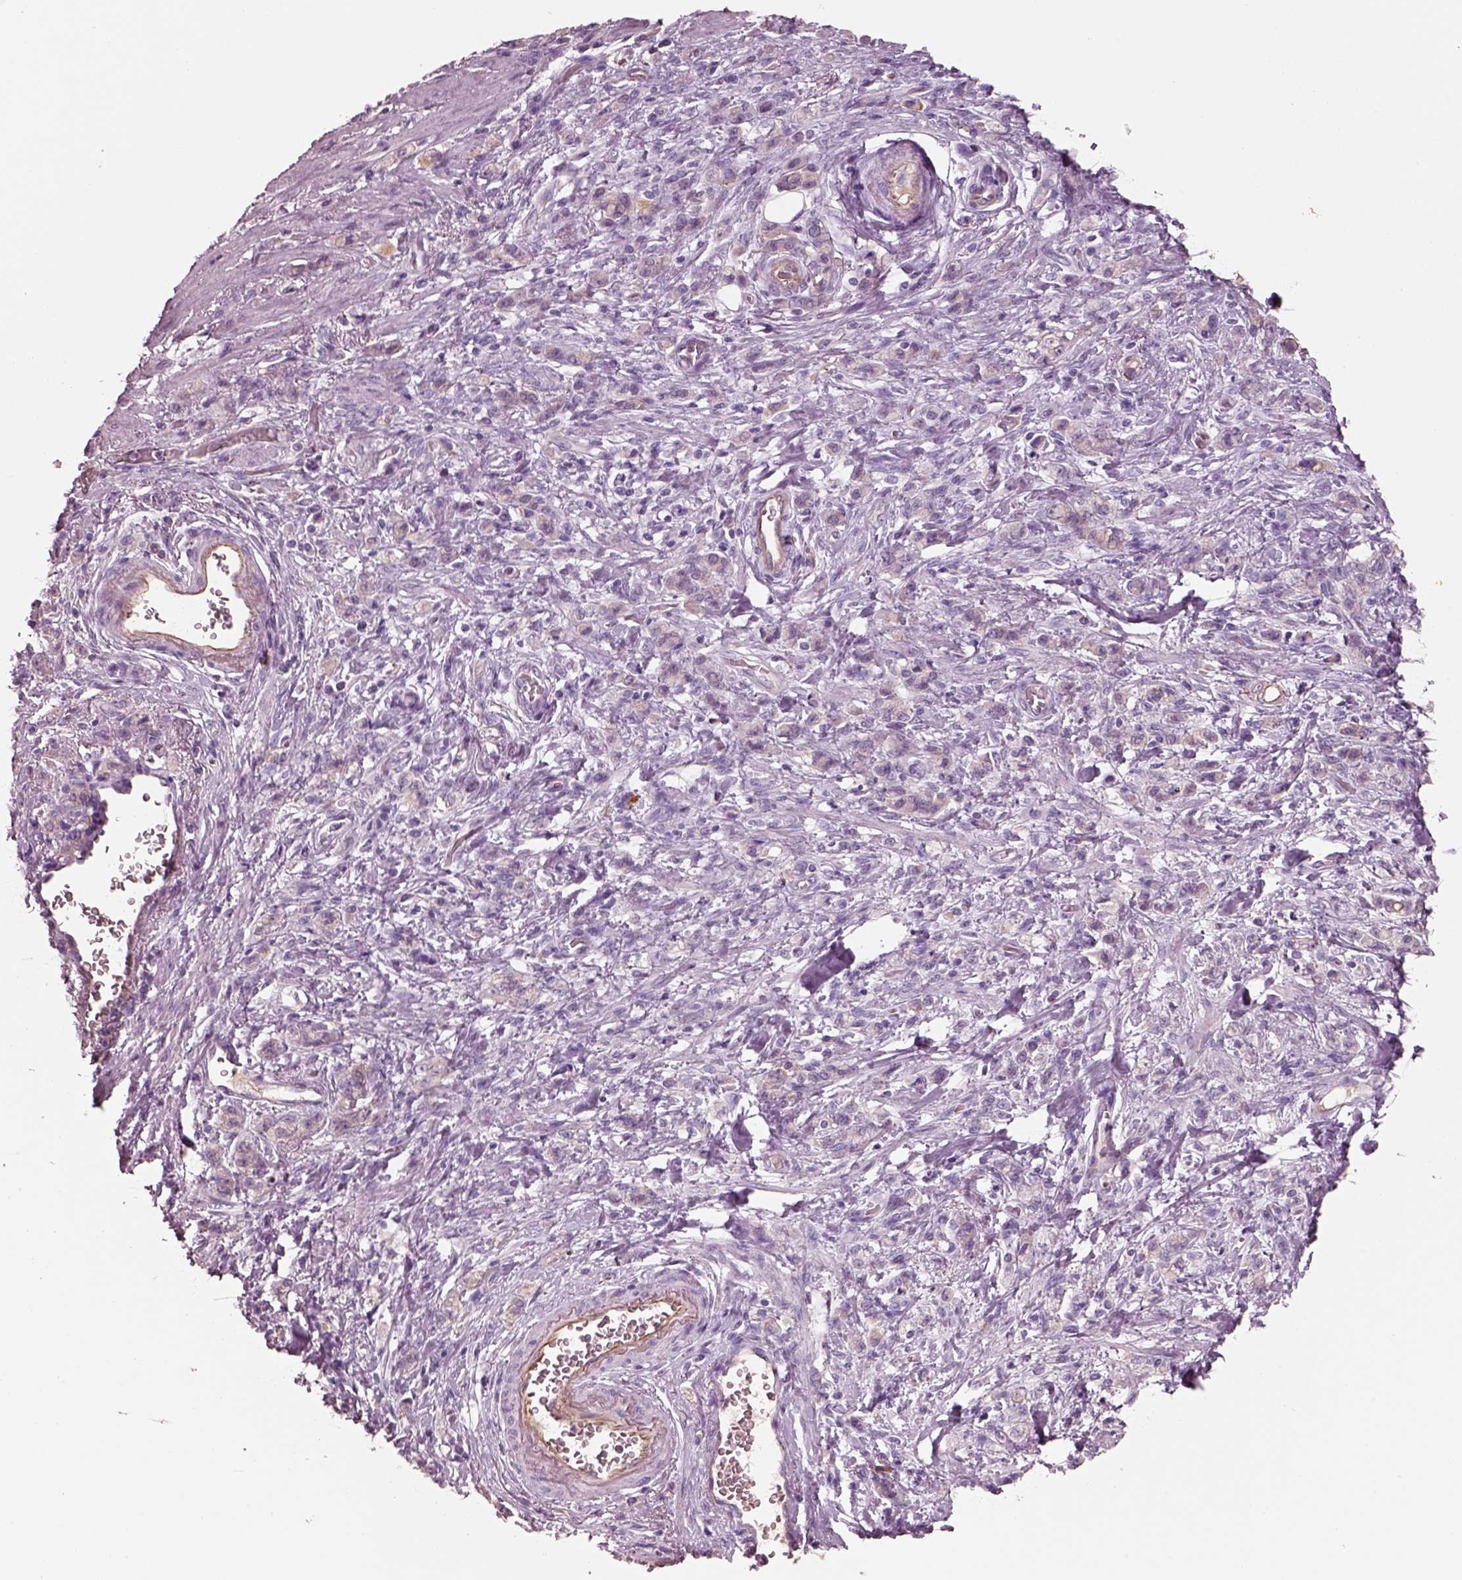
{"staining": {"intensity": "negative", "quantity": "none", "location": "none"}, "tissue": "stomach cancer", "cell_type": "Tumor cells", "image_type": "cancer", "snomed": [{"axis": "morphology", "description": "Adenocarcinoma, NOS"}, {"axis": "topography", "description": "Stomach"}], "caption": "IHC photomicrograph of adenocarcinoma (stomach) stained for a protein (brown), which reveals no staining in tumor cells.", "gene": "IGLL1", "patient": {"sex": "male", "age": 77}}